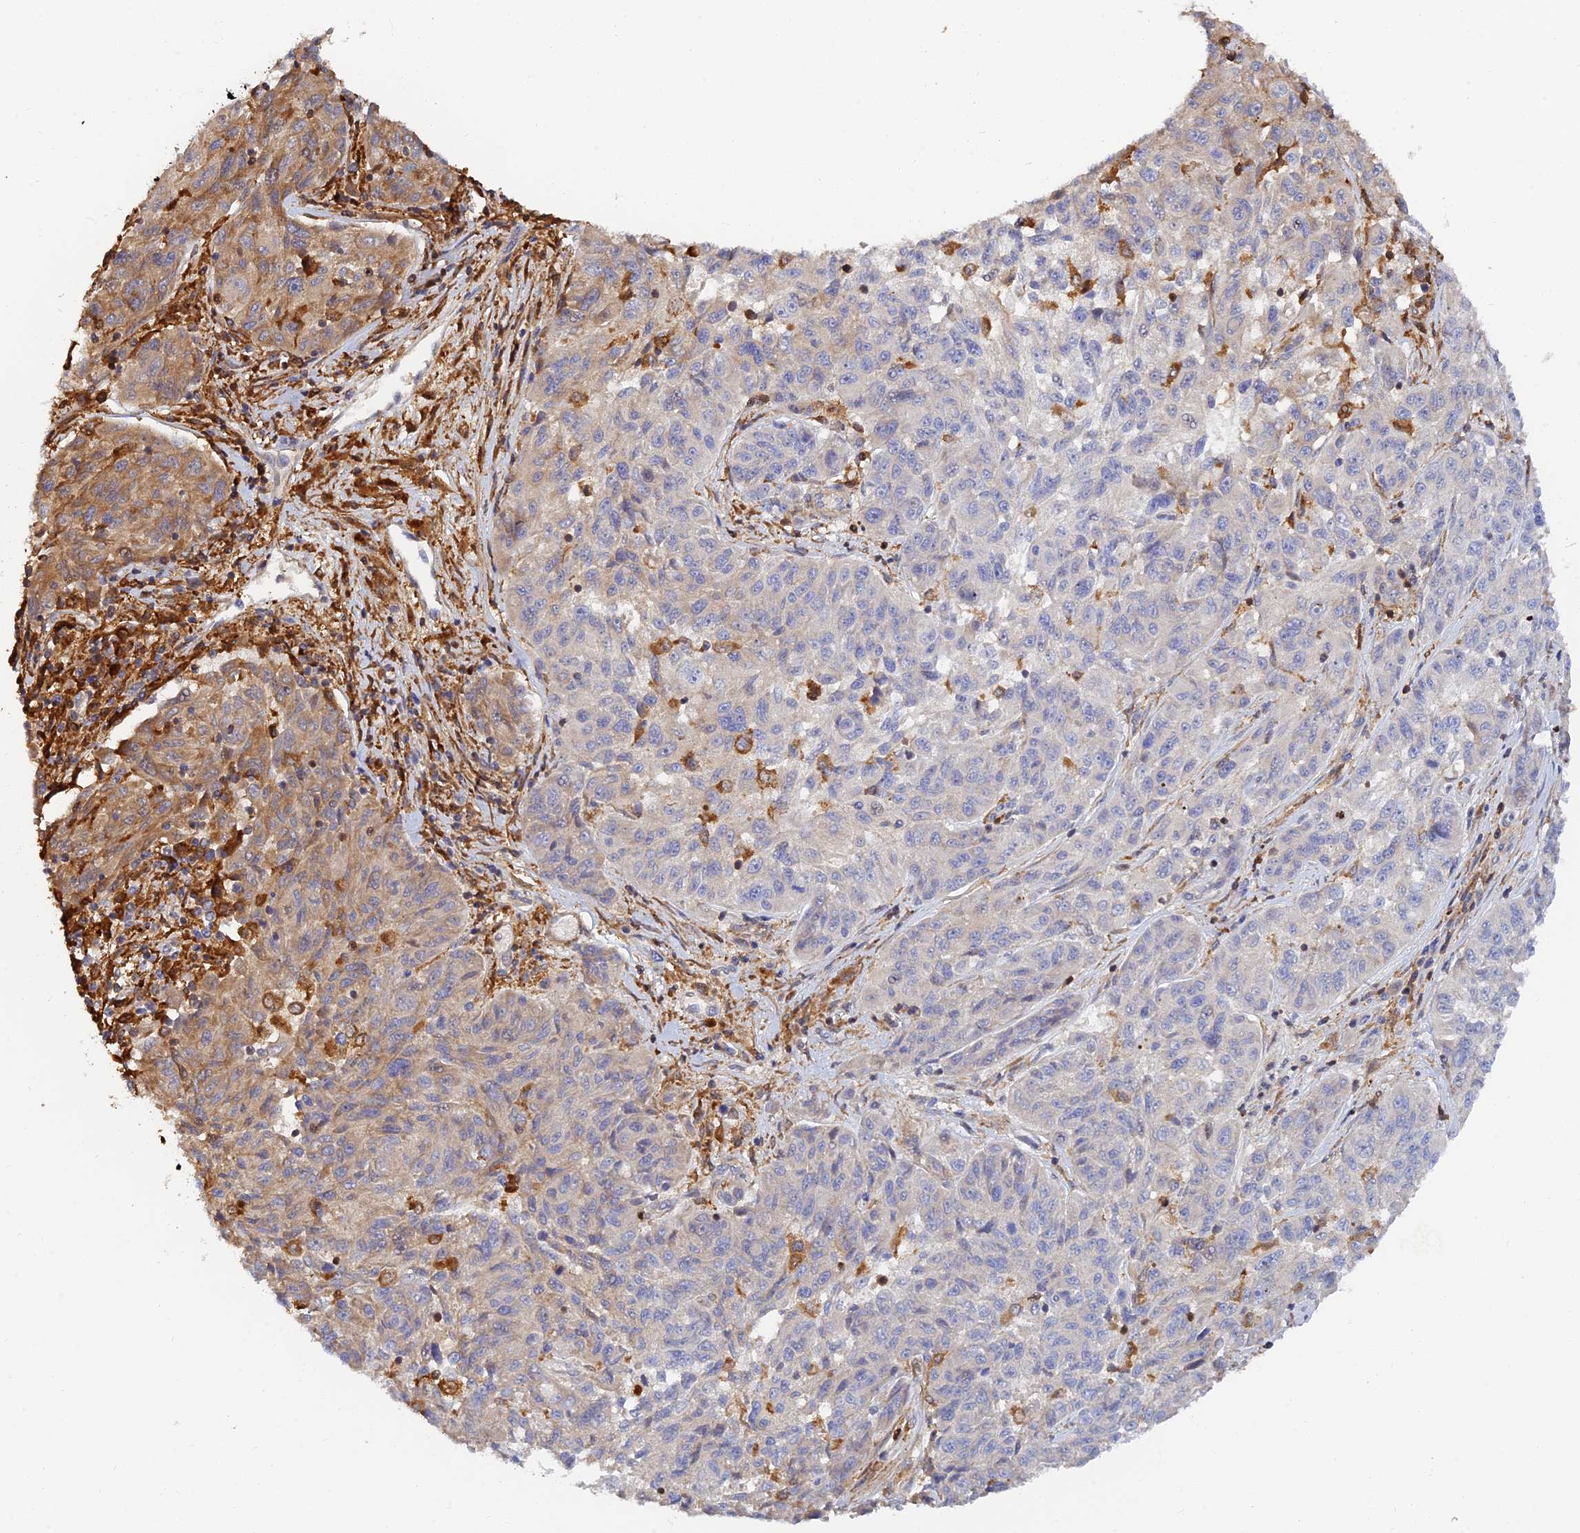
{"staining": {"intensity": "moderate", "quantity": "<25%", "location": "cytoplasmic/membranous"}, "tissue": "melanoma", "cell_type": "Tumor cells", "image_type": "cancer", "snomed": [{"axis": "morphology", "description": "Malignant melanoma, NOS"}, {"axis": "topography", "description": "Skin"}], "caption": "The immunohistochemical stain labels moderate cytoplasmic/membranous positivity in tumor cells of melanoma tissue.", "gene": "SPATA5L1", "patient": {"sex": "male", "age": 53}}